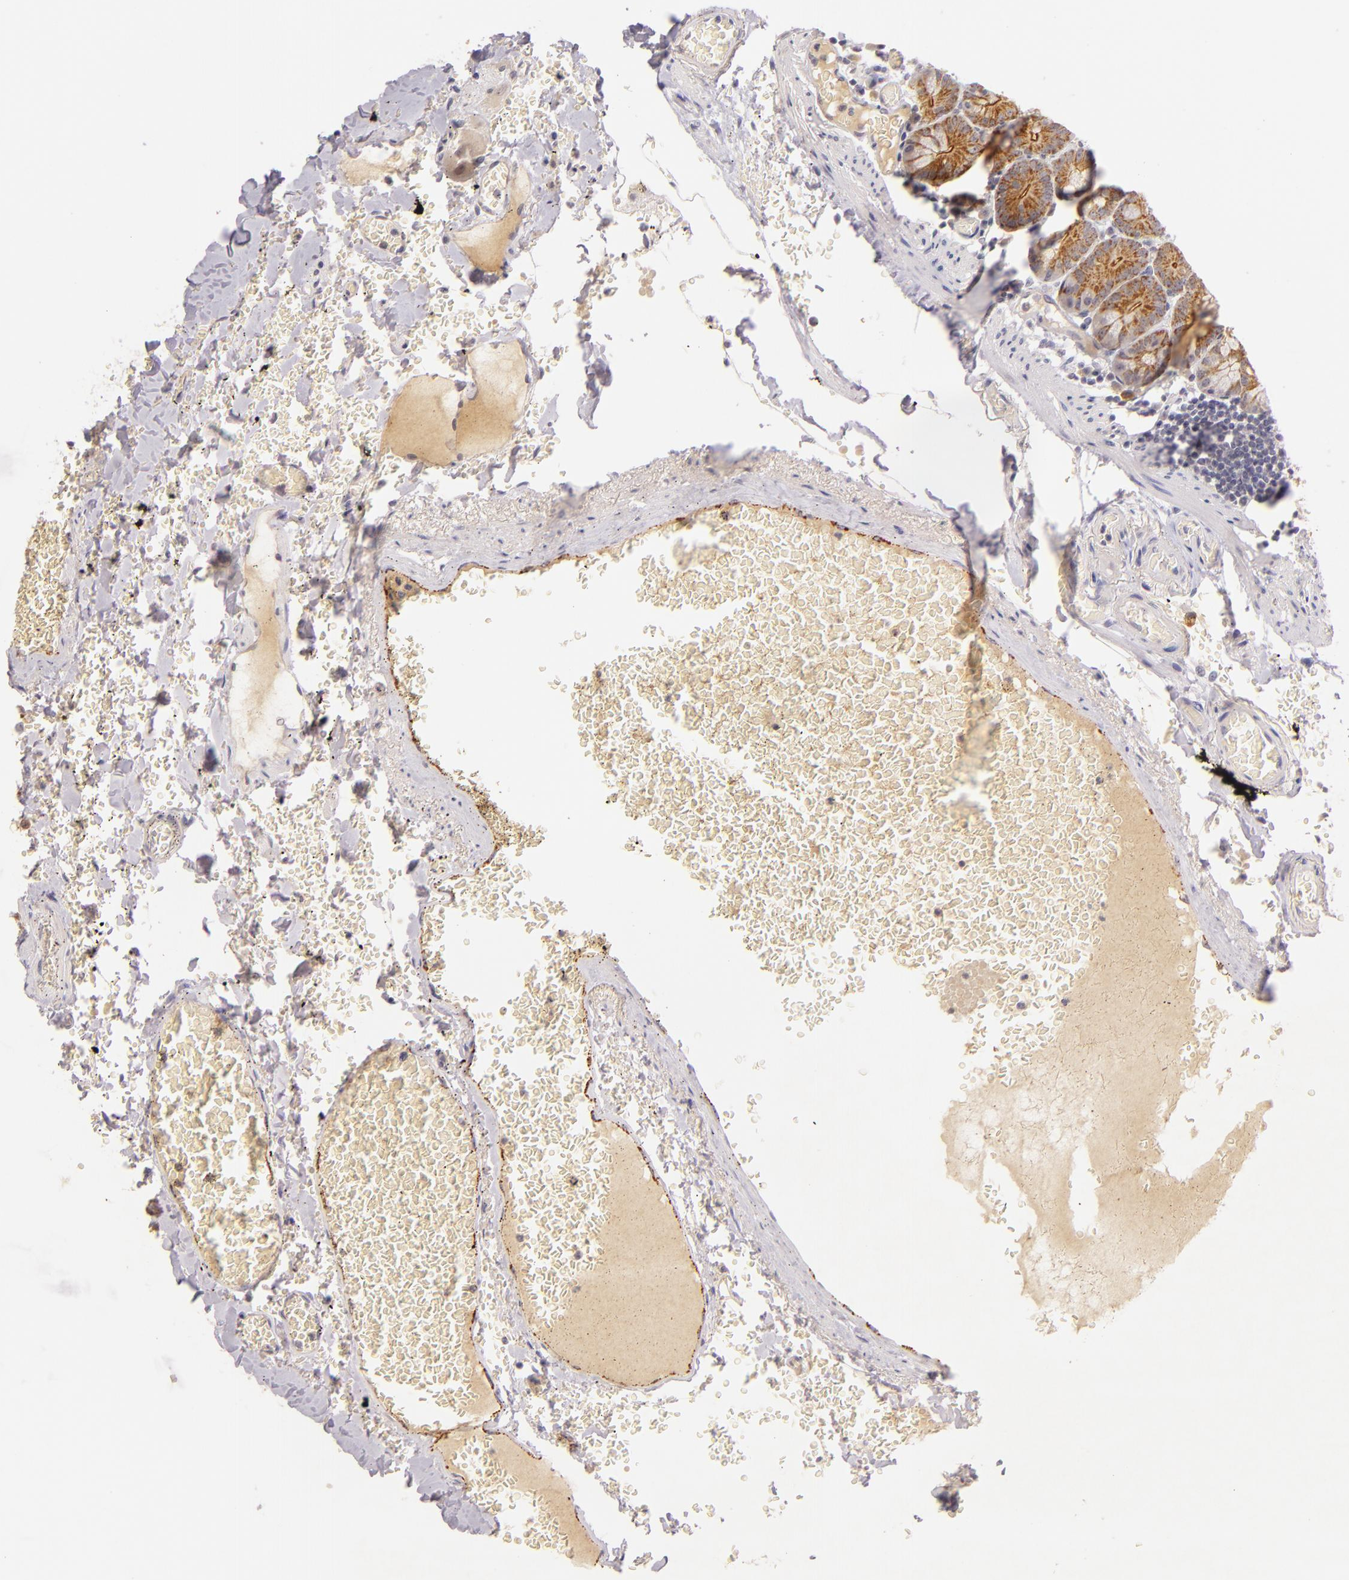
{"staining": {"intensity": "moderate", "quantity": ">75%", "location": "cytoplasmic/membranous"}, "tissue": "small intestine", "cell_type": "Glandular cells", "image_type": "normal", "snomed": [{"axis": "morphology", "description": "Normal tissue, NOS"}, {"axis": "topography", "description": "Small intestine"}], "caption": "Benign small intestine demonstrates moderate cytoplasmic/membranous expression in about >75% of glandular cells (Brightfield microscopy of DAB IHC at high magnification)..", "gene": "CASP8", "patient": {"sex": "male", "age": 71}}